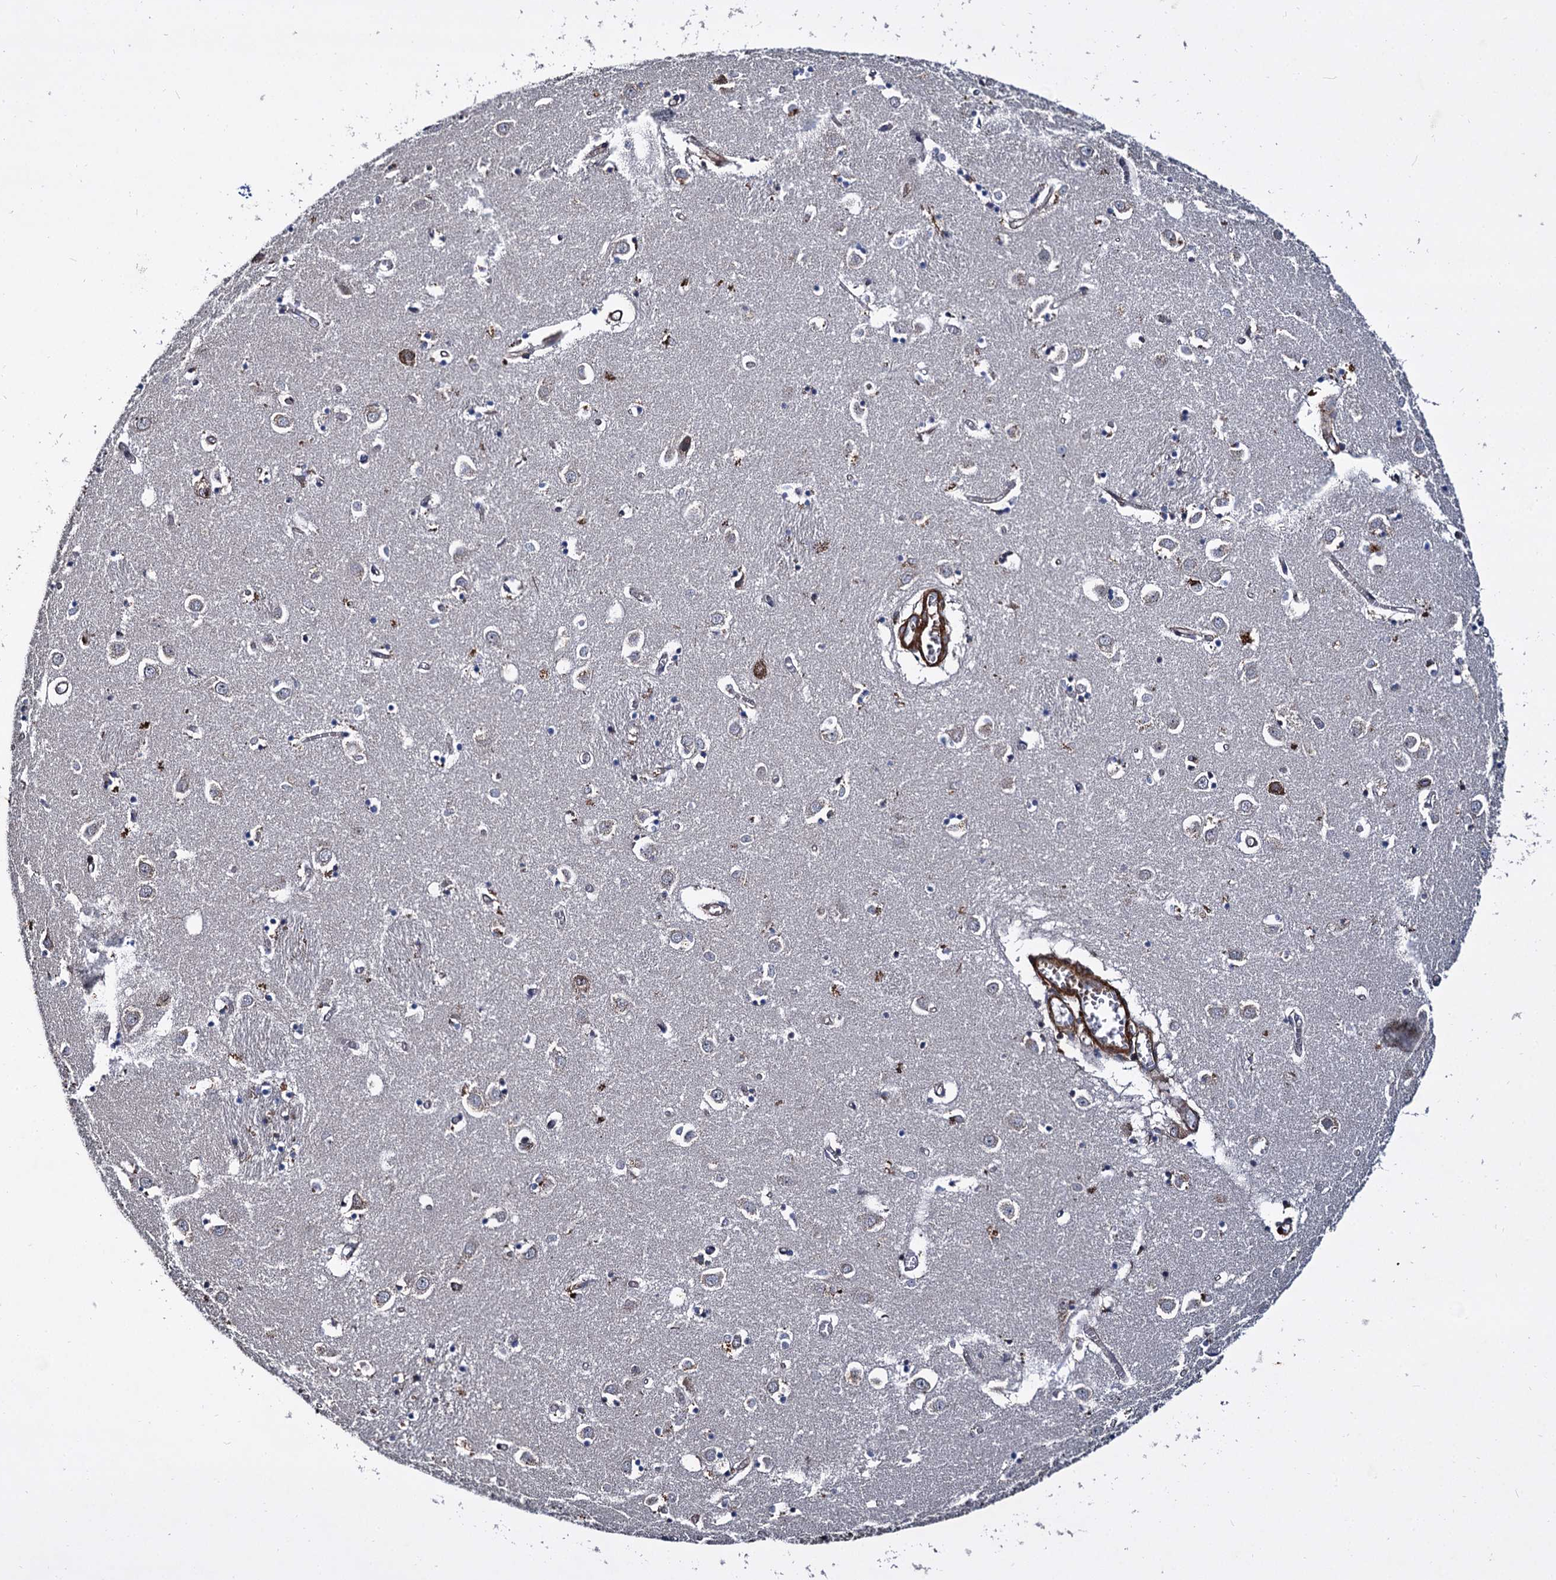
{"staining": {"intensity": "negative", "quantity": "none", "location": "none"}, "tissue": "caudate", "cell_type": "Glial cells", "image_type": "normal", "snomed": [{"axis": "morphology", "description": "Normal tissue, NOS"}, {"axis": "topography", "description": "Lateral ventricle wall"}], "caption": "A high-resolution image shows immunohistochemistry staining of unremarkable caudate, which demonstrates no significant staining in glial cells.", "gene": "ISM2", "patient": {"sex": "male", "age": 70}}